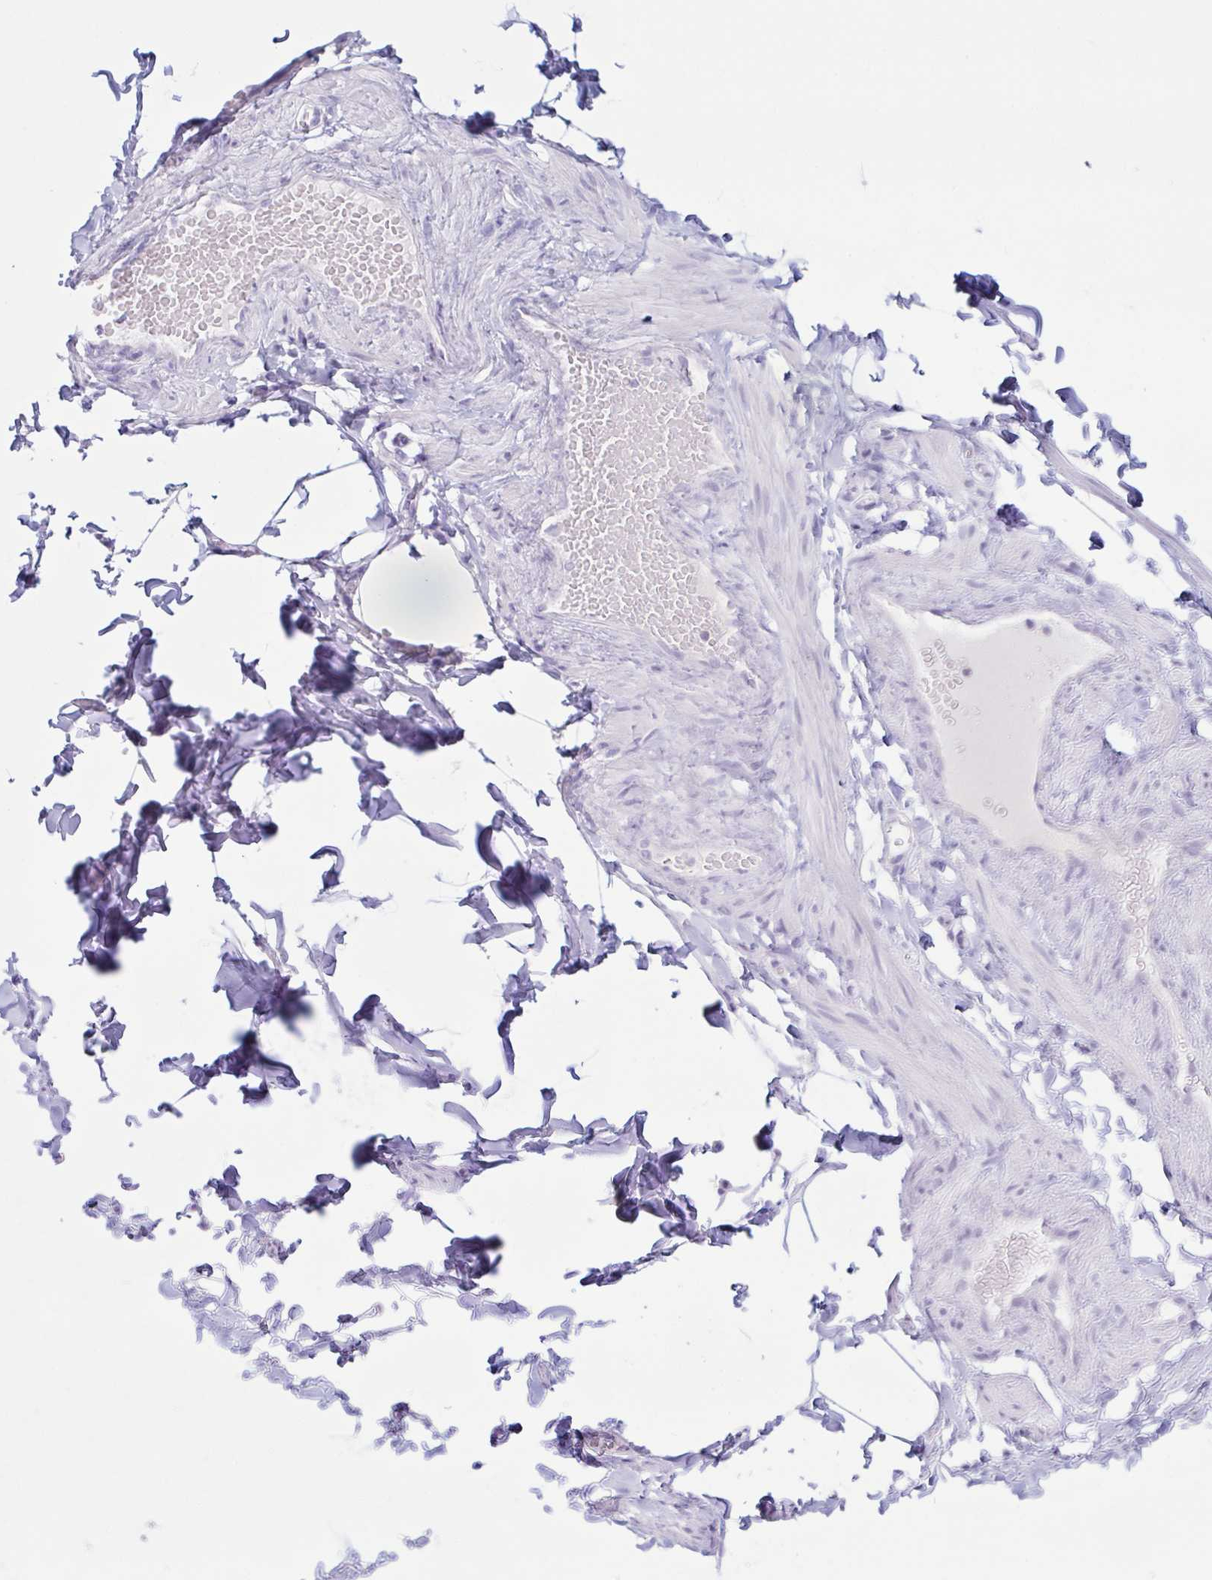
{"staining": {"intensity": "negative", "quantity": "none", "location": "none"}, "tissue": "adipose tissue", "cell_type": "Adipocytes", "image_type": "normal", "snomed": [{"axis": "morphology", "description": "Normal tissue, NOS"}, {"axis": "topography", "description": "Soft tissue"}, {"axis": "topography", "description": "Adipose tissue"}, {"axis": "topography", "description": "Vascular tissue"}, {"axis": "topography", "description": "Peripheral nerve tissue"}], "caption": "Immunohistochemistry image of unremarkable adipose tissue: human adipose tissue stained with DAB (3,3'-diaminobenzidine) exhibits no significant protein positivity in adipocytes.", "gene": "XCL1", "patient": {"sex": "male", "age": 29}}